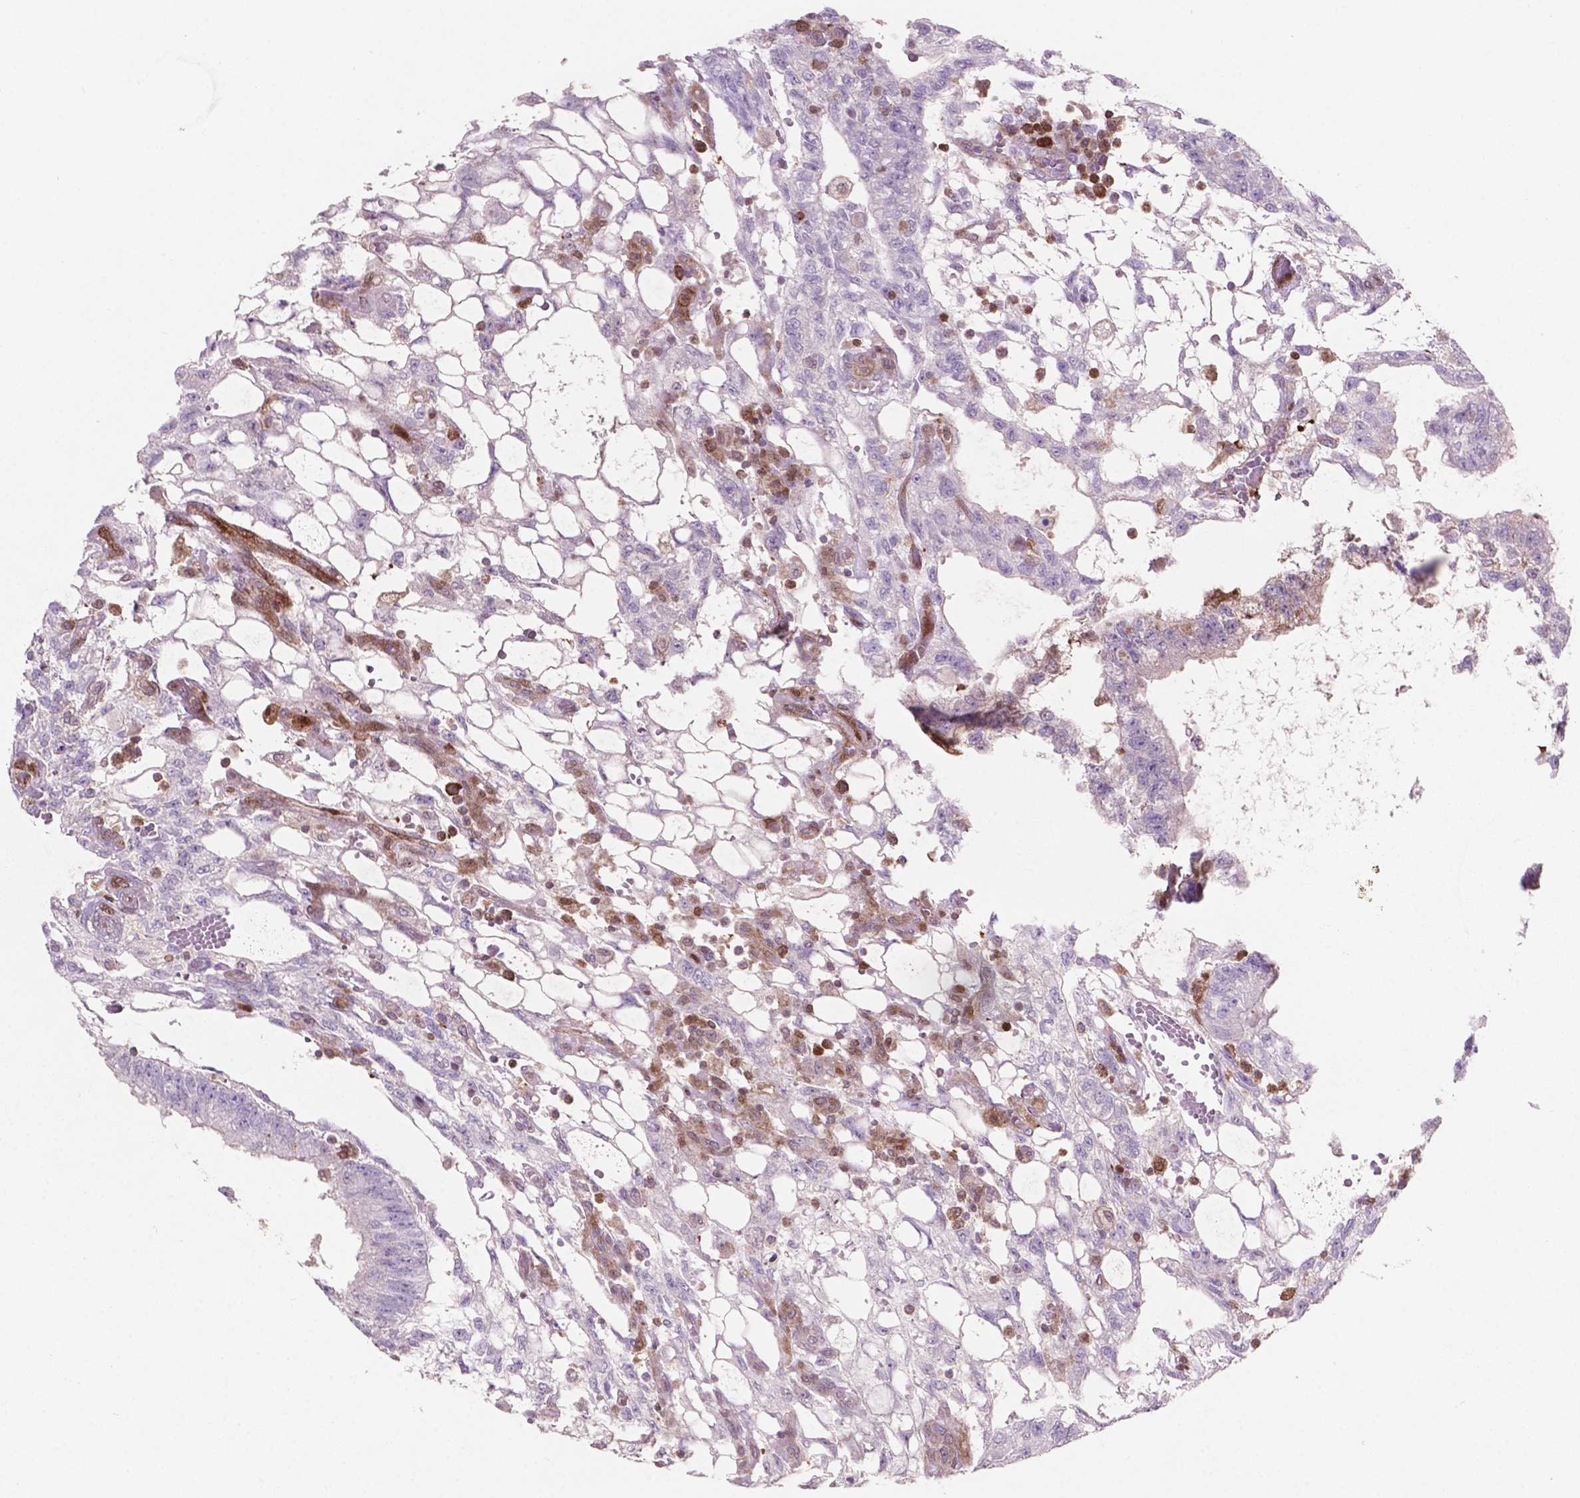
{"staining": {"intensity": "moderate", "quantity": "<25%", "location": "cytoplasmic/membranous"}, "tissue": "testis cancer", "cell_type": "Tumor cells", "image_type": "cancer", "snomed": [{"axis": "morphology", "description": "Carcinoma, Embryonal, NOS"}, {"axis": "topography", "description": "Testis"}], "caption": "Immunohistochemical staining of human testis cancer (embryonal carcinoma) demonstrates low levels of moderate cytoplasmic/membranous positivity in approximately <25% of tumor cells.", "gene": "LDHA", "patient": {"sex": "male", "age": 32}}